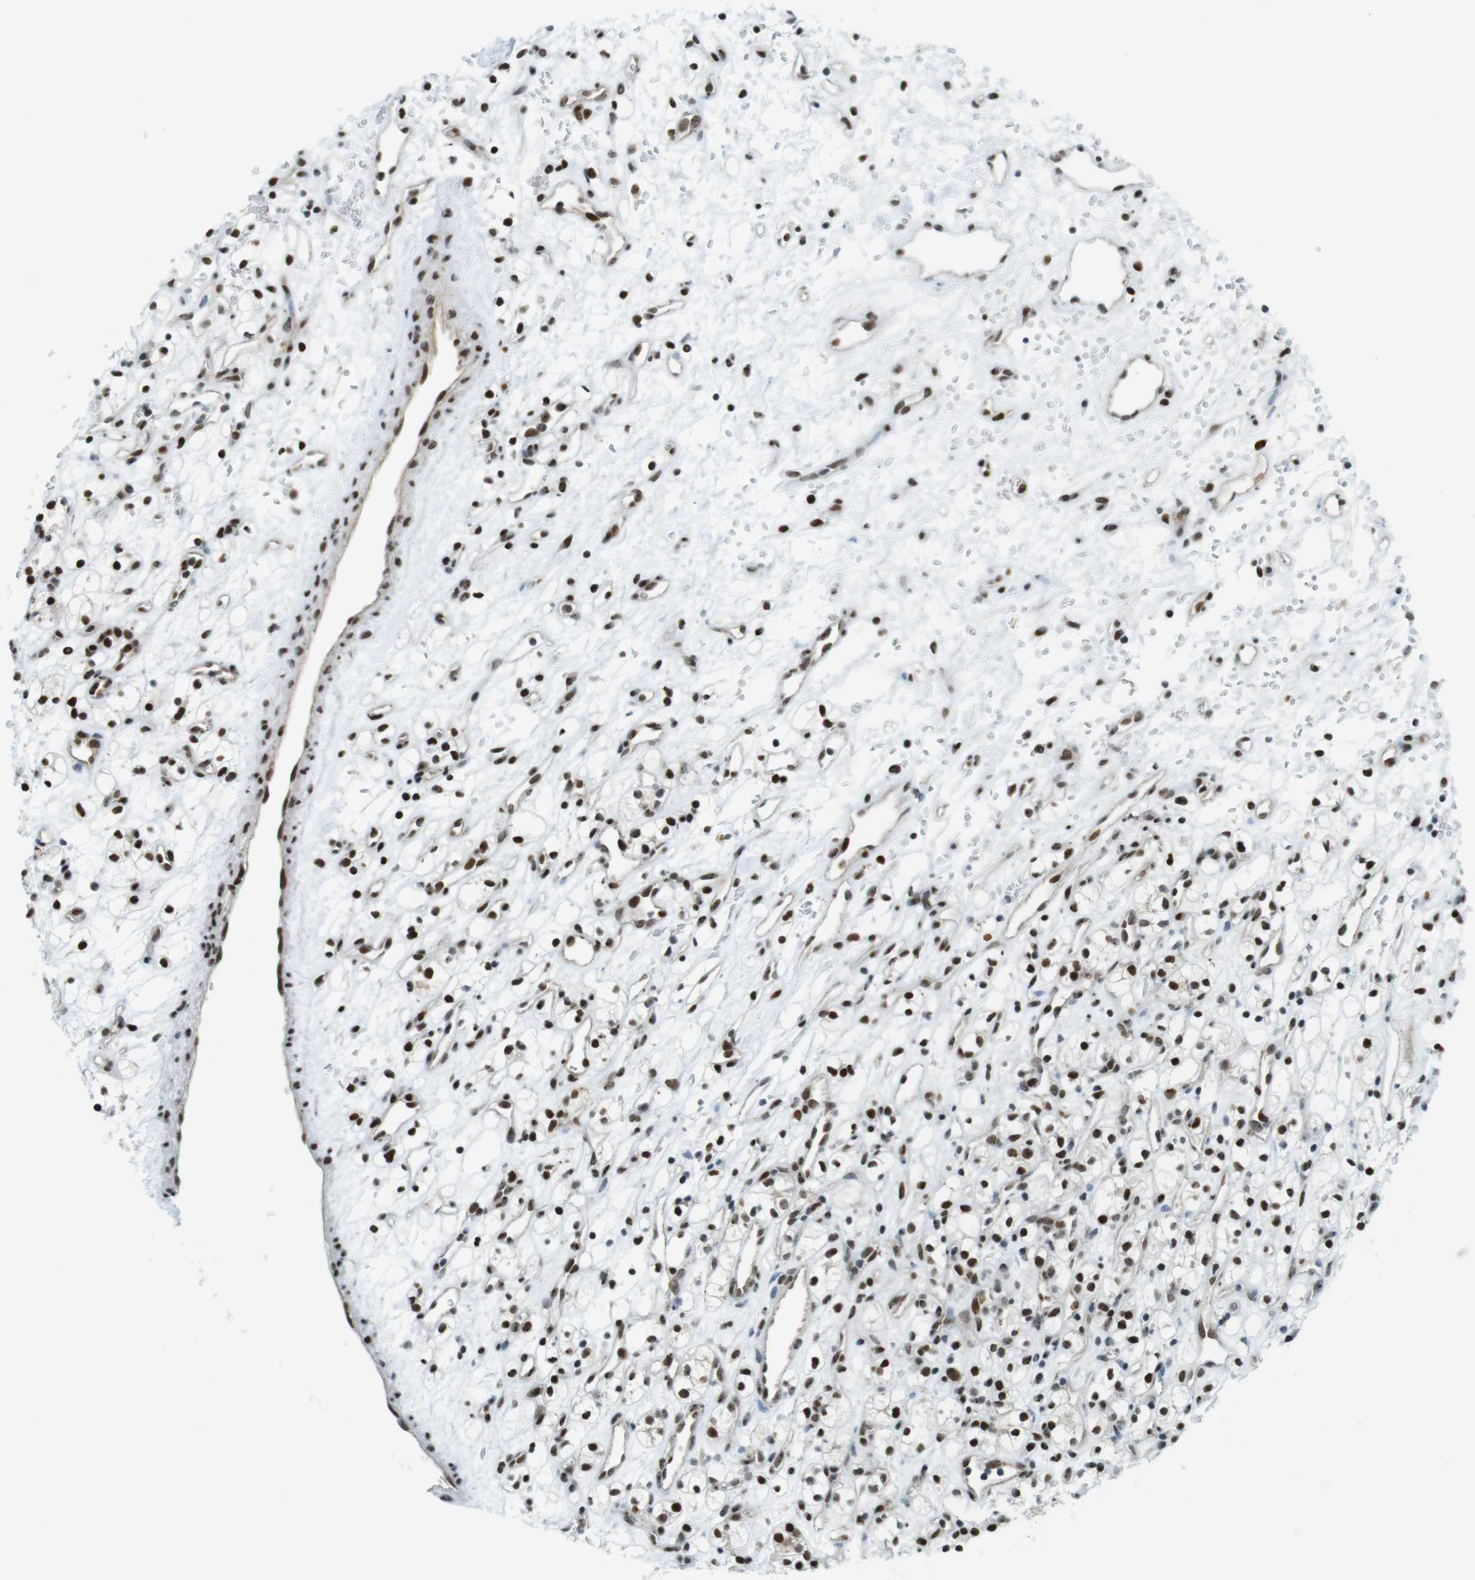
{"staining": {"intensity": "strong", "quantity": ">75%", "location": "nuclear"}, "tissue": "renal cancer", "cell_type": "Tumor cells", "image_type": "cancer", "snomed": [{"axis": "morphology", "description": "Adenocarcinoma, NOS"}, {"axis": "topography", "description": "Kidney"}], "caption": "Tumor cells display high levels of strong nuclear staining in about >75% of cells in renal cancer. (DAB (3,3'-diaminobenzidine) = brown stain, brightfield microscopy at high magnification).", "gene": "UBB", "patient": {"sex": "female", "age": 60}}